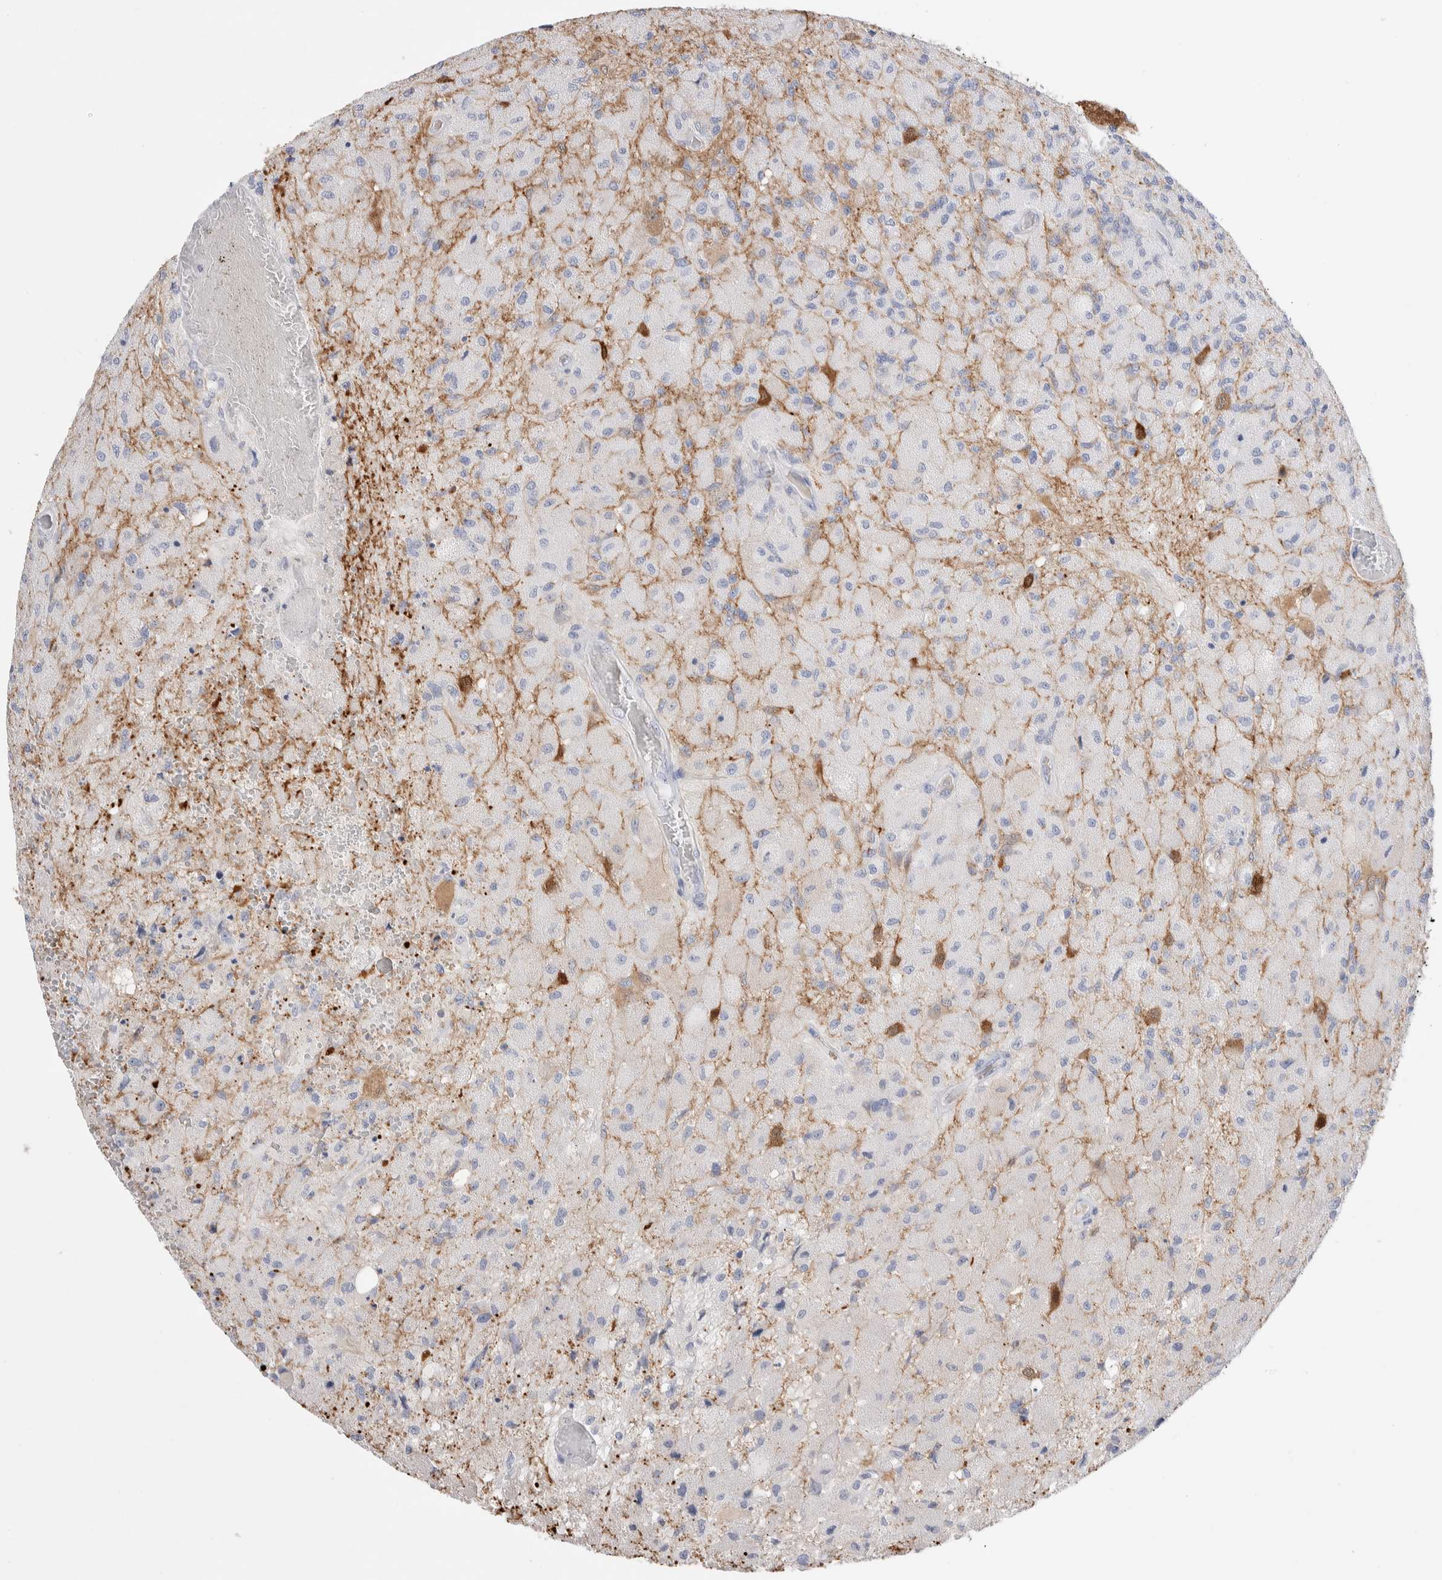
{"staining": {"intensity": "negative", "quantity": "none", "location": "none"}, "tissue": "glioma", "cell_type": "Tumor cells", "image_type": "cancer", "snomed": [{"axis": "morphology", "description": "Normal tissue, NOS"}, {"axis": "morphology", "description": "Glioma, malignant, High grade"}, {"axis": "topography", "description": "Cerebral cortex"}], "caption": "The IHC histopathology image has no significant expression in tumor cells of malignant high-grade glioma tissue. The staining was performed using DAB to visualize the protein expression in brown, while the nuclei were stained in blue with hematoxylin (Magnification: 20x).", "gene": "GDA", "patient": {"sex": "male", "age": 77}}